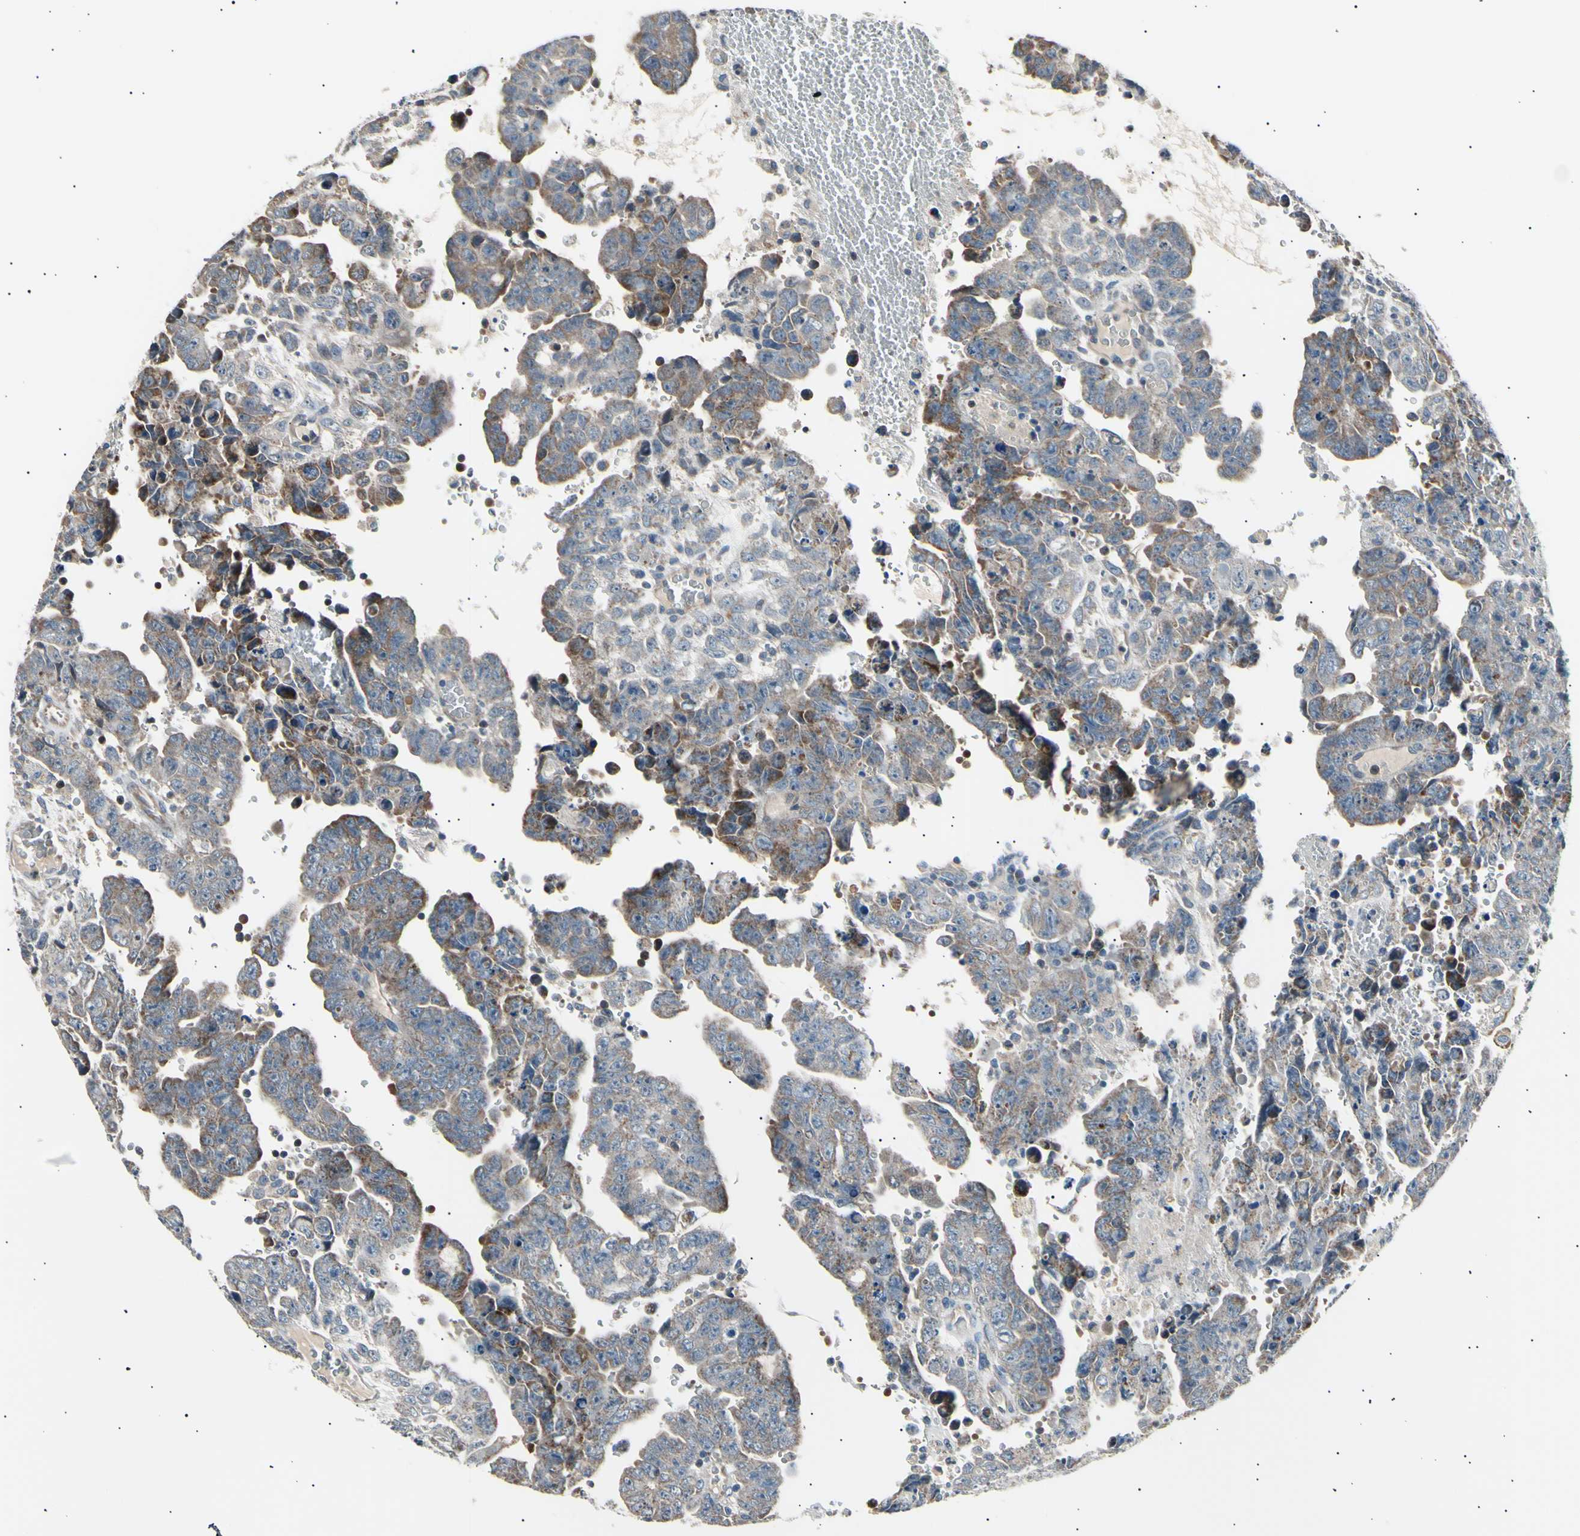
{"staining": {"intensity": "weak", "quantity": ">75%", "location": "cytoplasmic/membranous"}, "tissue": "testis cancer", "cell_type": "Tumor cells", "image_type": "cancer", "snomed": [{"axis": "morphology", "description": "Carcinoma, Embryonal, NOS"}, {"axis": "topography", "description": "Testis"}], "caption": "There is low levels of weak cytoplasmic/membranous positivity in tumor cells of testis cancer, as demonstrated by immunohistochemical staining (brown color).", "gene": "ITGA6", "patient": {"sex": "male", "age": 28}}